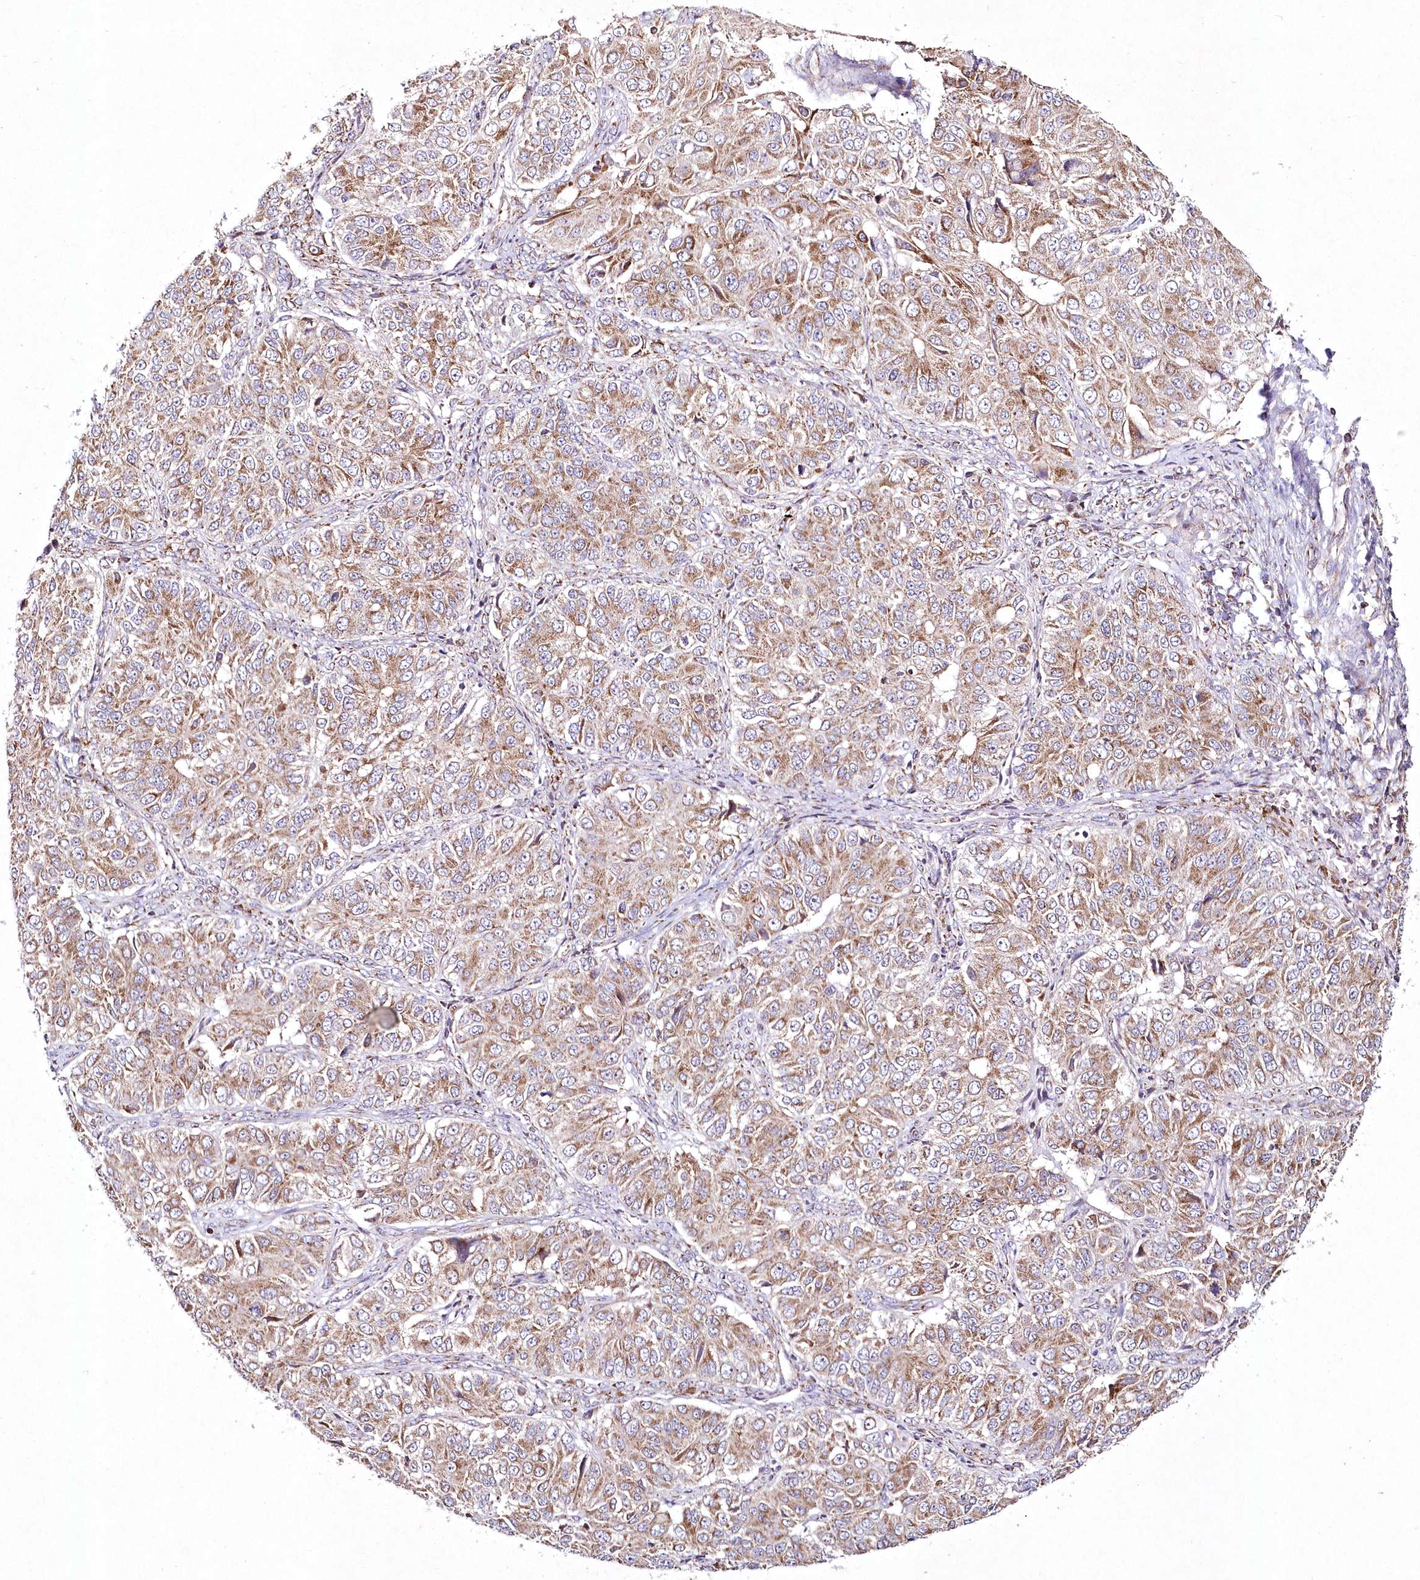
{"staining": {"intensity": "moderate", "quantity": ">75%", "location": "cytoplasmic/membranous"}, "tissue": "ovarian cancer", "cell_type": "Tumor cells", "image_type": "cancer", "snomed": [{"axis": "morphology", "description": "Carcinoma, endometroid"}, {"axis": "topography", "description": "Ovary"}], "caption": "A photomicrograph showing moderate cytoplasmic/membranous positivity in about >75% of tumor cells in ovarian cancer, as visualized by brown immunohistochemical staining.", "gene": "DNA2", "patient": {"sex": "female", "age": 51}}